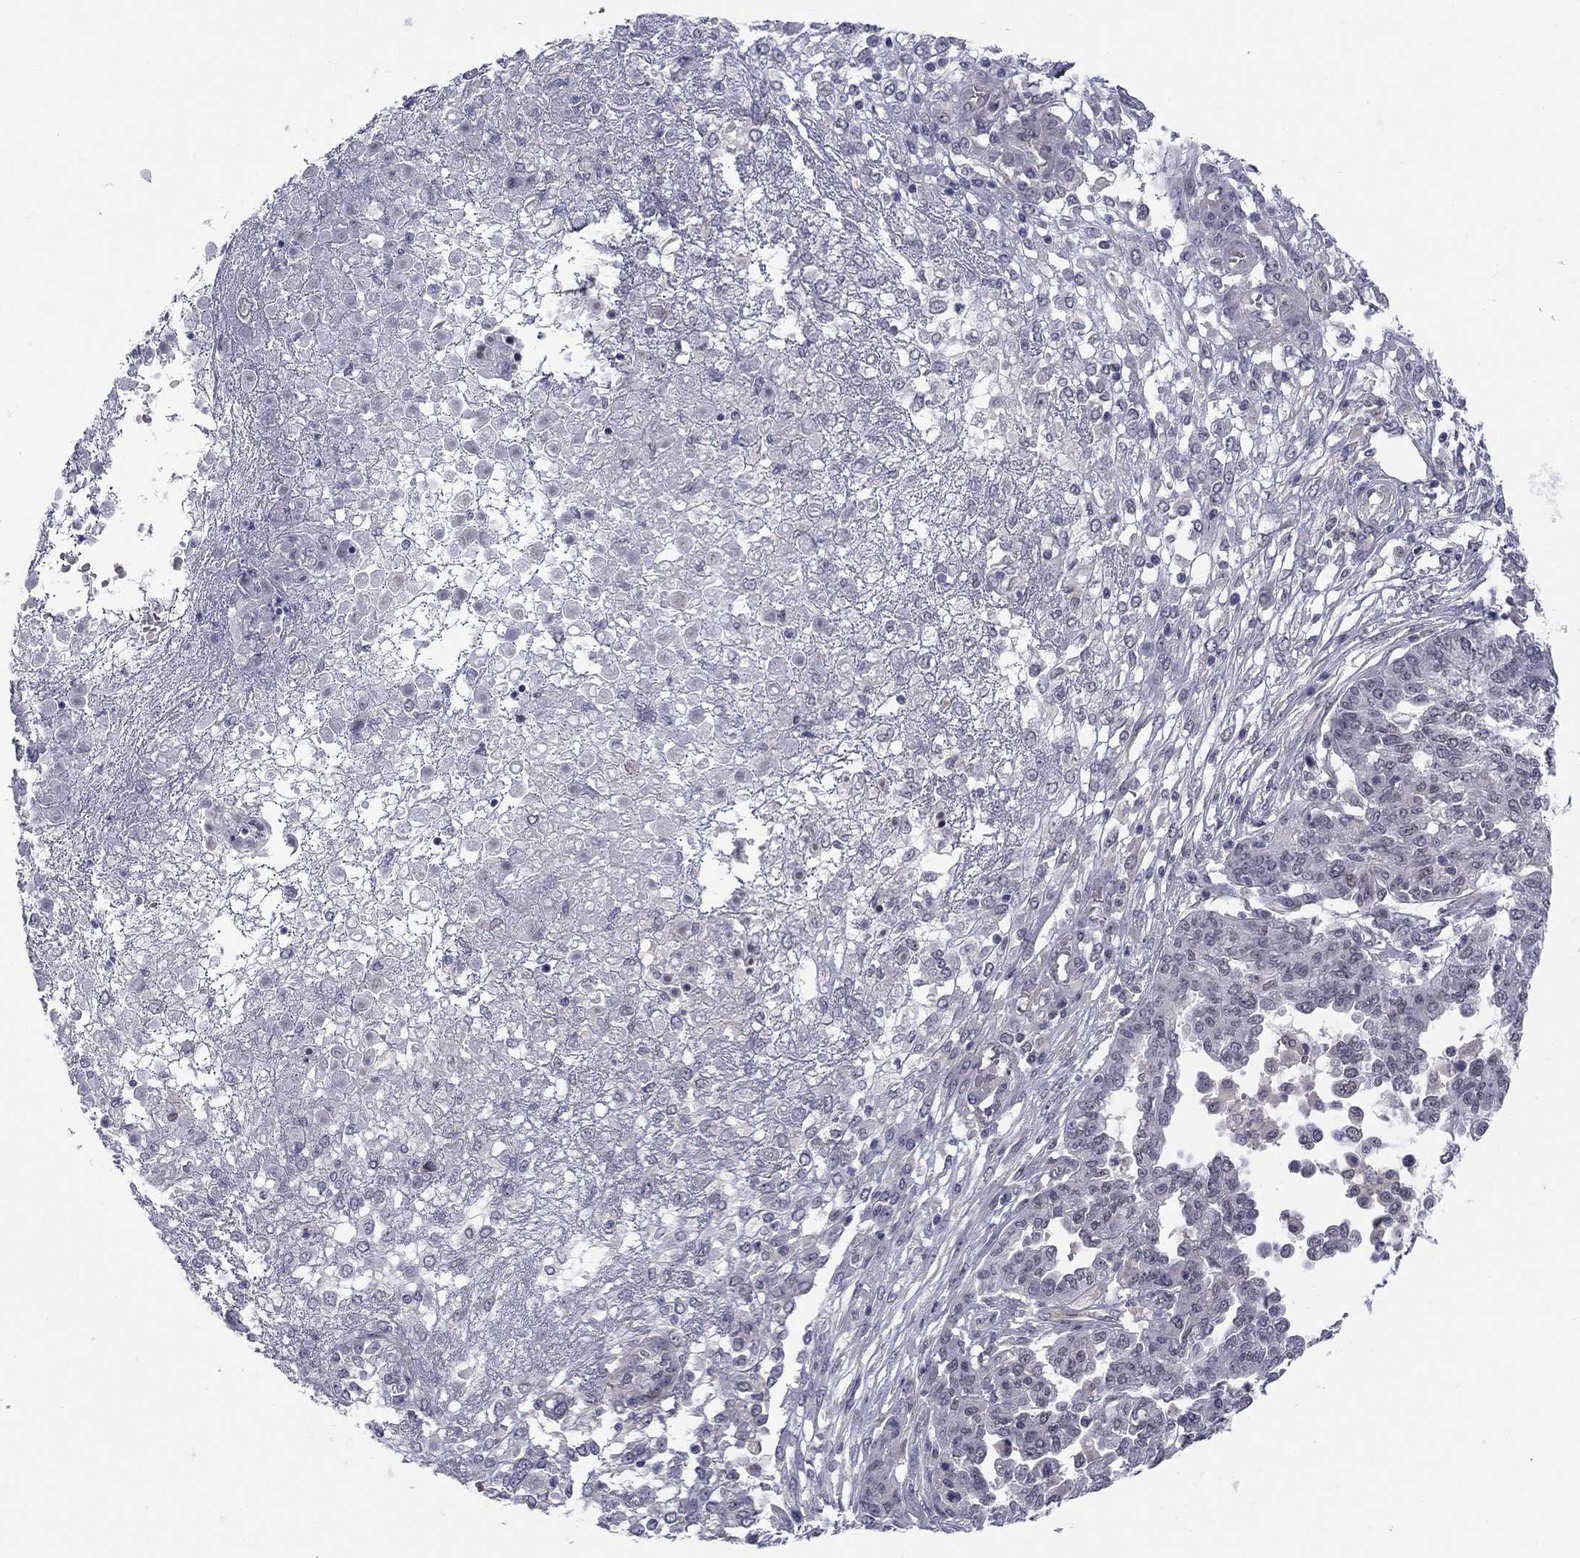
{"staining": {"intensity": "negative", "quantity": "none", "location": "none"}, "tissue": "ovarian cancer", "cell_type": "Tumor cells", "image_type": "cancer", "snomed": [{"axis": "morphology", "description": "Cystadenocarcinoma, serous, NOS"}, {"axis": "topography", "description": "Ovary"}], "caption": "Histopathology image shows no significant protein expression in tumor cells of ovarian serous cystadenocarcinoma.", "gene": "TIGD4", "patient": {"sex": "female", "age": 67}}